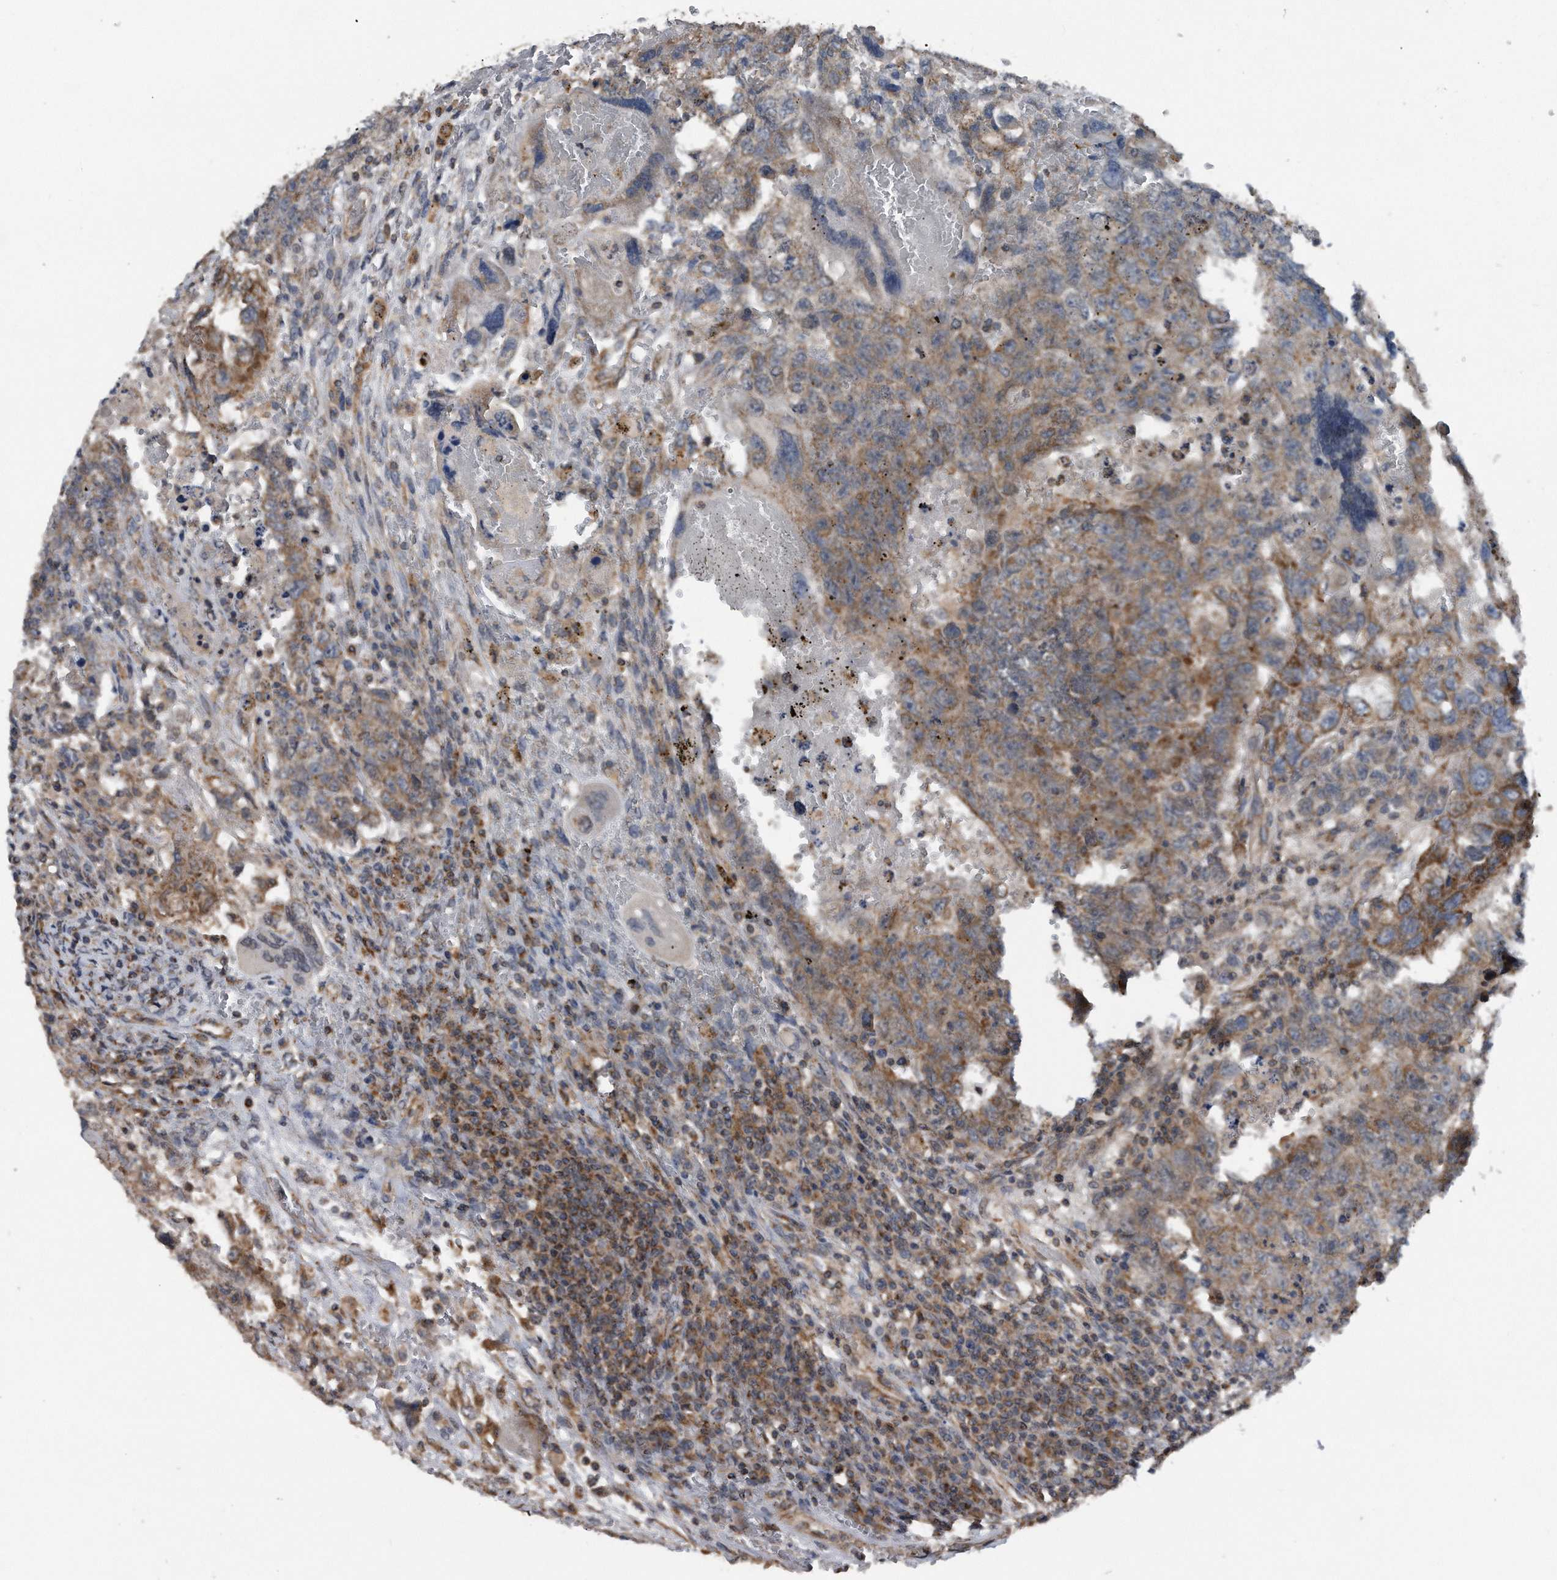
{"staining": {"intensity": "moderate", "quantity": ">75%", "location": "cytoplasmic/membranous"}, "tissue": "testis cancer", "cell_type": "Tumor cells", "image_type": "cancer", "snomed": [{"axis": "morphology", "description": "Carcinoma, Embryonal, NOS"}, {"axis": "topography", "description": "Testis"}], "caption": "Embryonal carcinoma (testis) tissue exhibits moderate cytoplasmic/membranous staining in approximately >75% of tumor cells The protein is stained brown, and the nuclei are stained in blue (DAB IHC with brightfield microscopy, high magnification).", "gene": "ALPK2", "patient": {"sex": "male", "age": 26}}